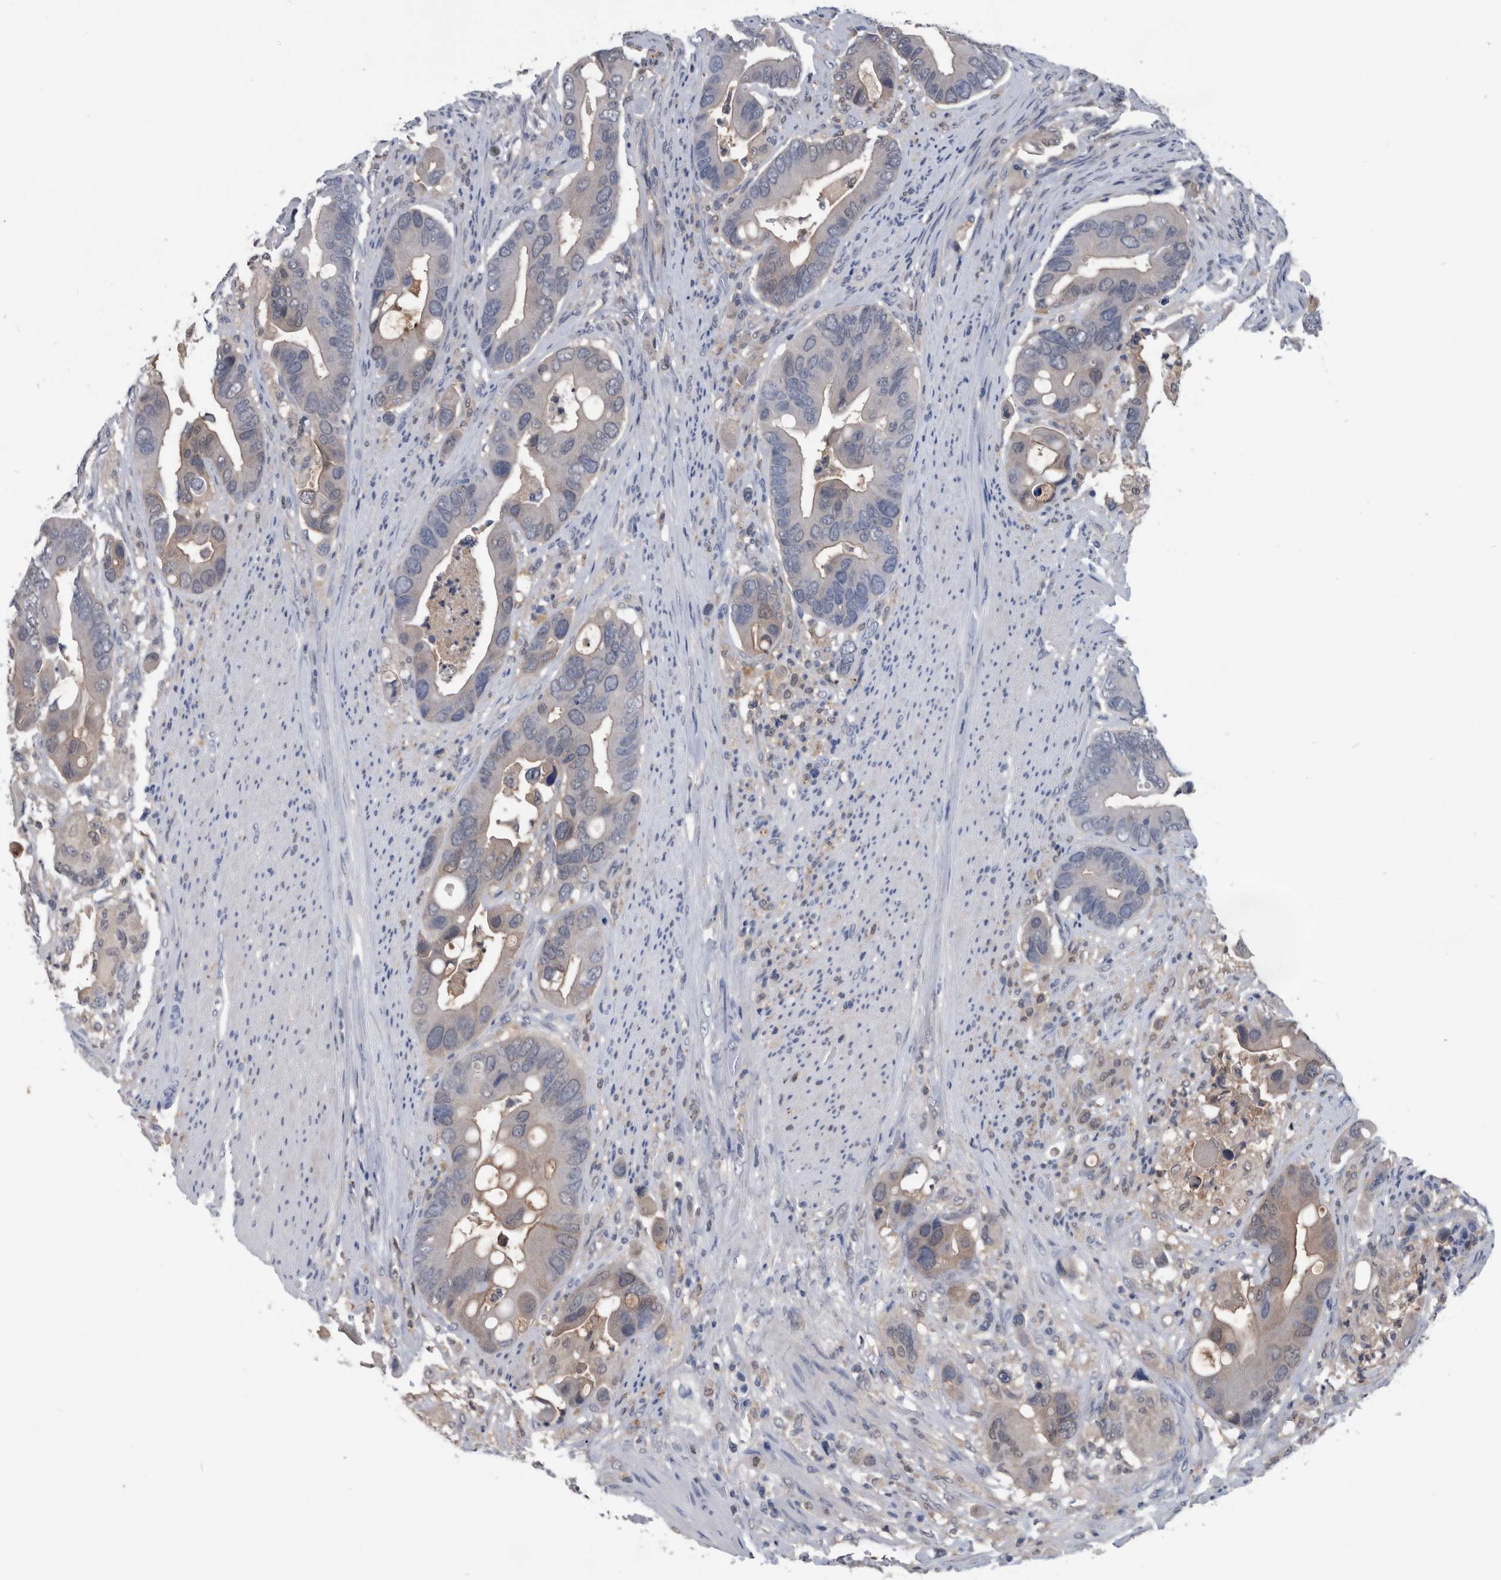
{"staining": {"intensity": "negative", "quantity": "none", "location": "none"}, "tissue": "colorectal cancer", "cell_type": "Tumor cells", "image_type": "cancer", "snomed": [{"axis": "morphology", "description": "Adenocarcinoma, NOS"}, {"axis": "topography", "description": "Rectum"}], "caption": "IHC histopathology image of human adenocarcinoma (colorectal) stained for a protein (brown), which demonstrates no positivity in tumor cells.", "gene": "PDXK", "patient": {"sex": "female", "age": 57}}